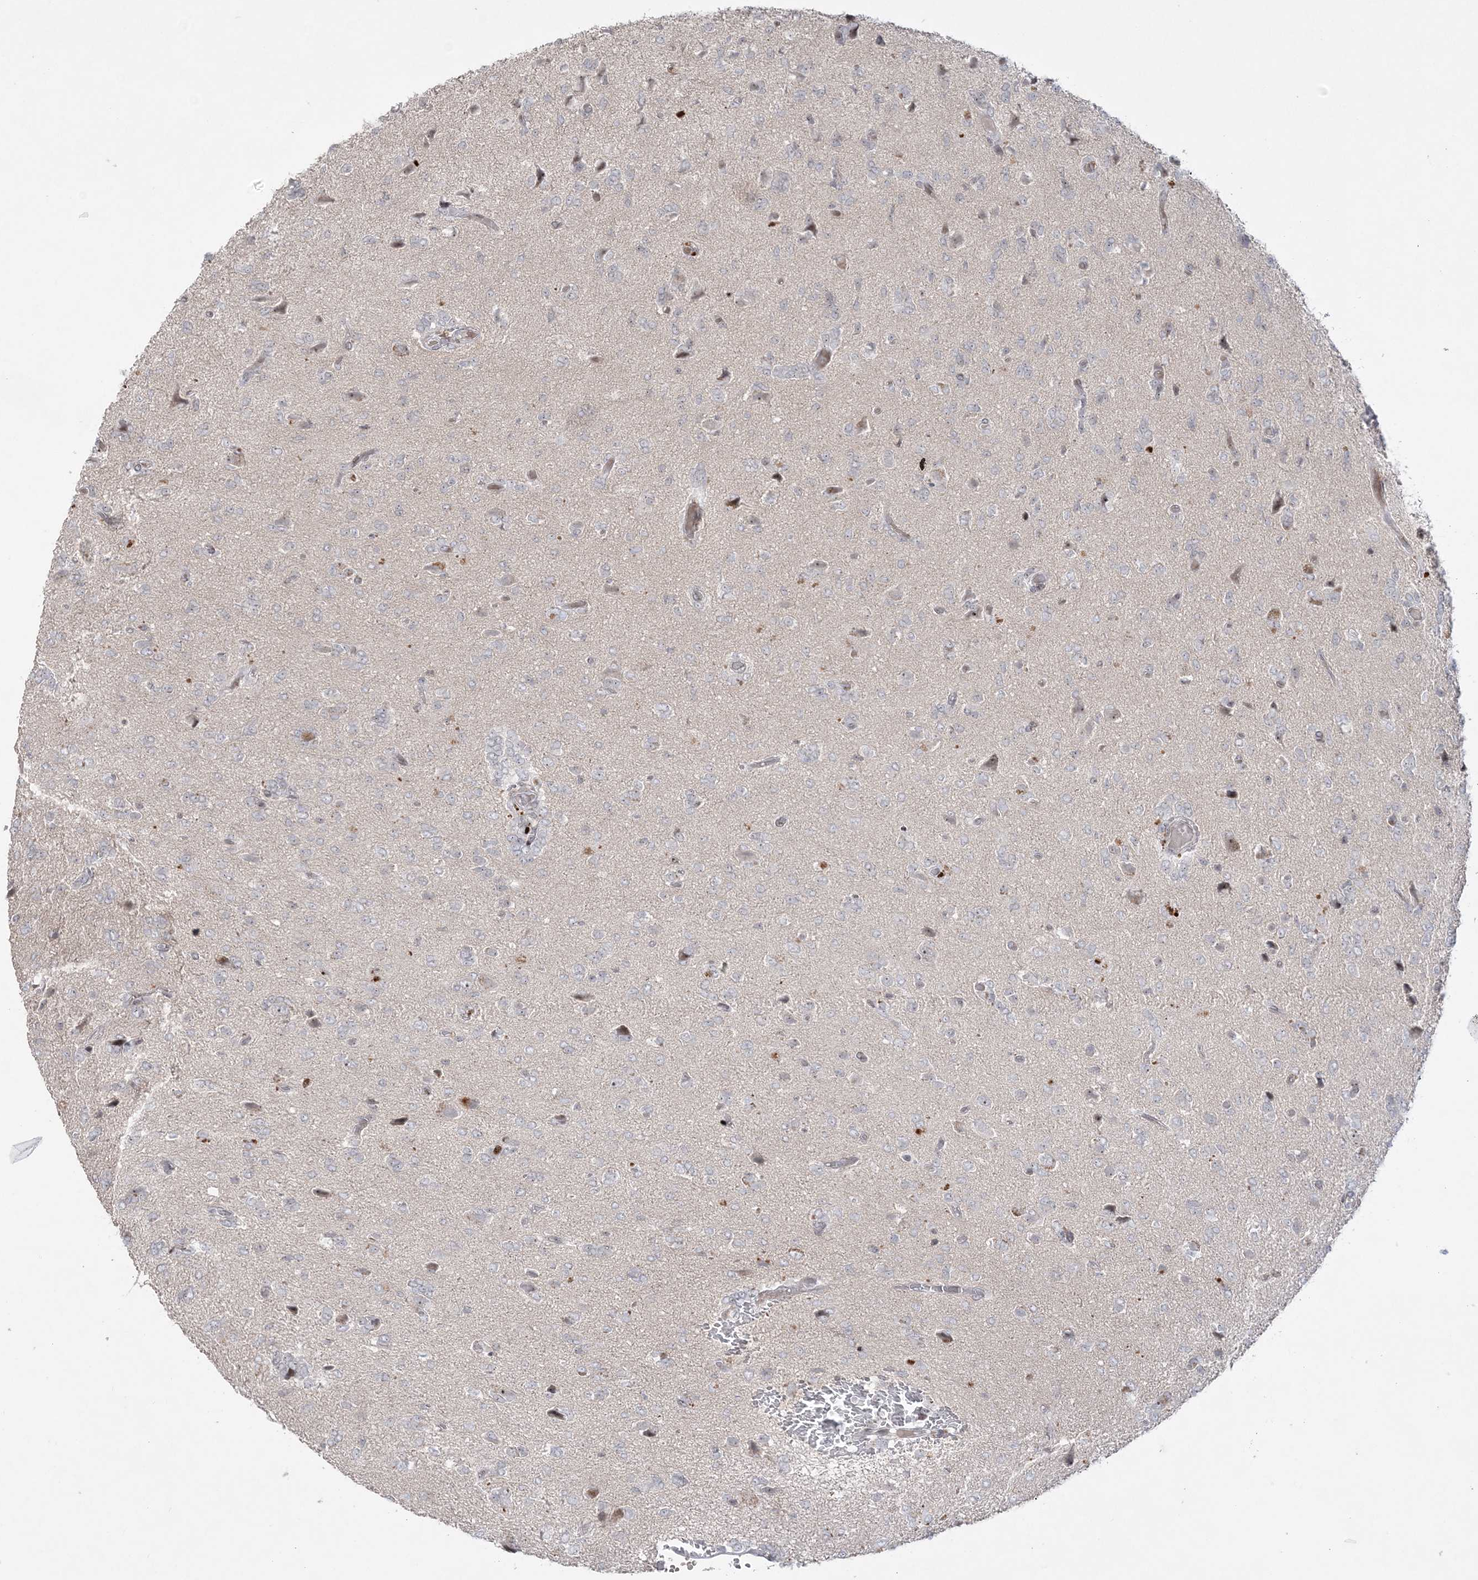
{"staining": {"intensity": "negative", "quantity": "none", "location": "none"}, "tissue": "glioma", "cell_type": "Tumor cells", "image_type": "cancer", "snomed": [{"axis": "morphology", "description": "Glioma, malignant, High grade"}, {"axis": "topography", "description": "Brain"}], "caption": "Immunohistochemical staining of malignant high-grade glioma demonstrates no significant staining in tumor cells. (Brightfield microscopy of DAB immunohistochemistry (IHC) at high magnification).", "gene": "SH3BP4", "patient": {"sex": "female", "age": 59}}